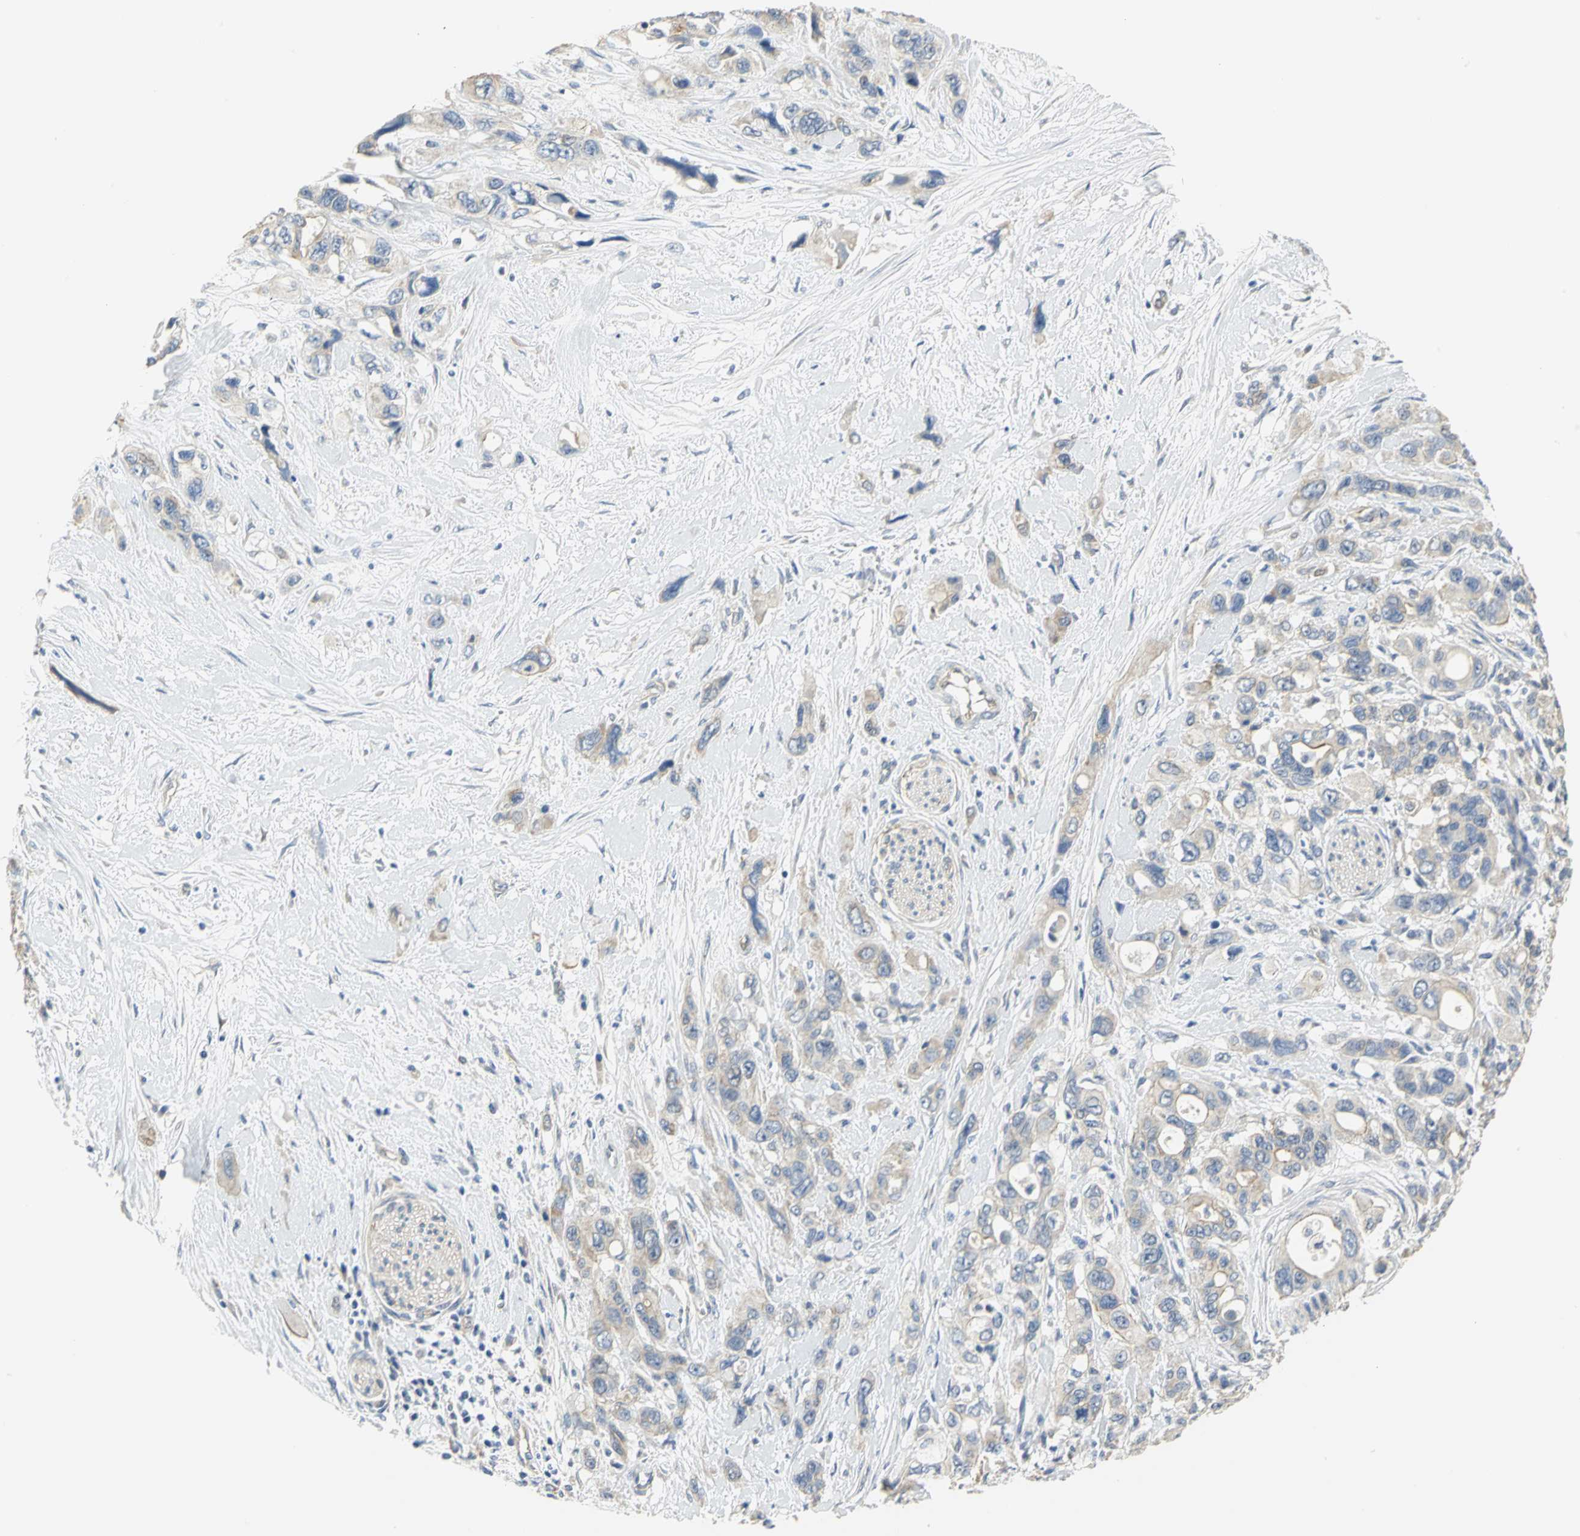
{"staining": {"intensity": "weak", "quantity": ">75%", "location": "cytoplasmic/membranous"}, "tissue": "pancreatic cancer", "cell_type": "Tumor cells", "image_type": "cancer", "snomed": [{"axis": "morphology", "description": "Adenocarcinoma, NOS"}, {"axis": "topography", "description": "Pancreas"}], "caption": "This image displays immunohistochemistry staining of pancreatic adenocarcinoma, with low weak cytoplasmic/membranous positivity in approximately >75% of tumor cells.", "gene": "HTR1F", "patient": {"sex": "male", "age": 46}}